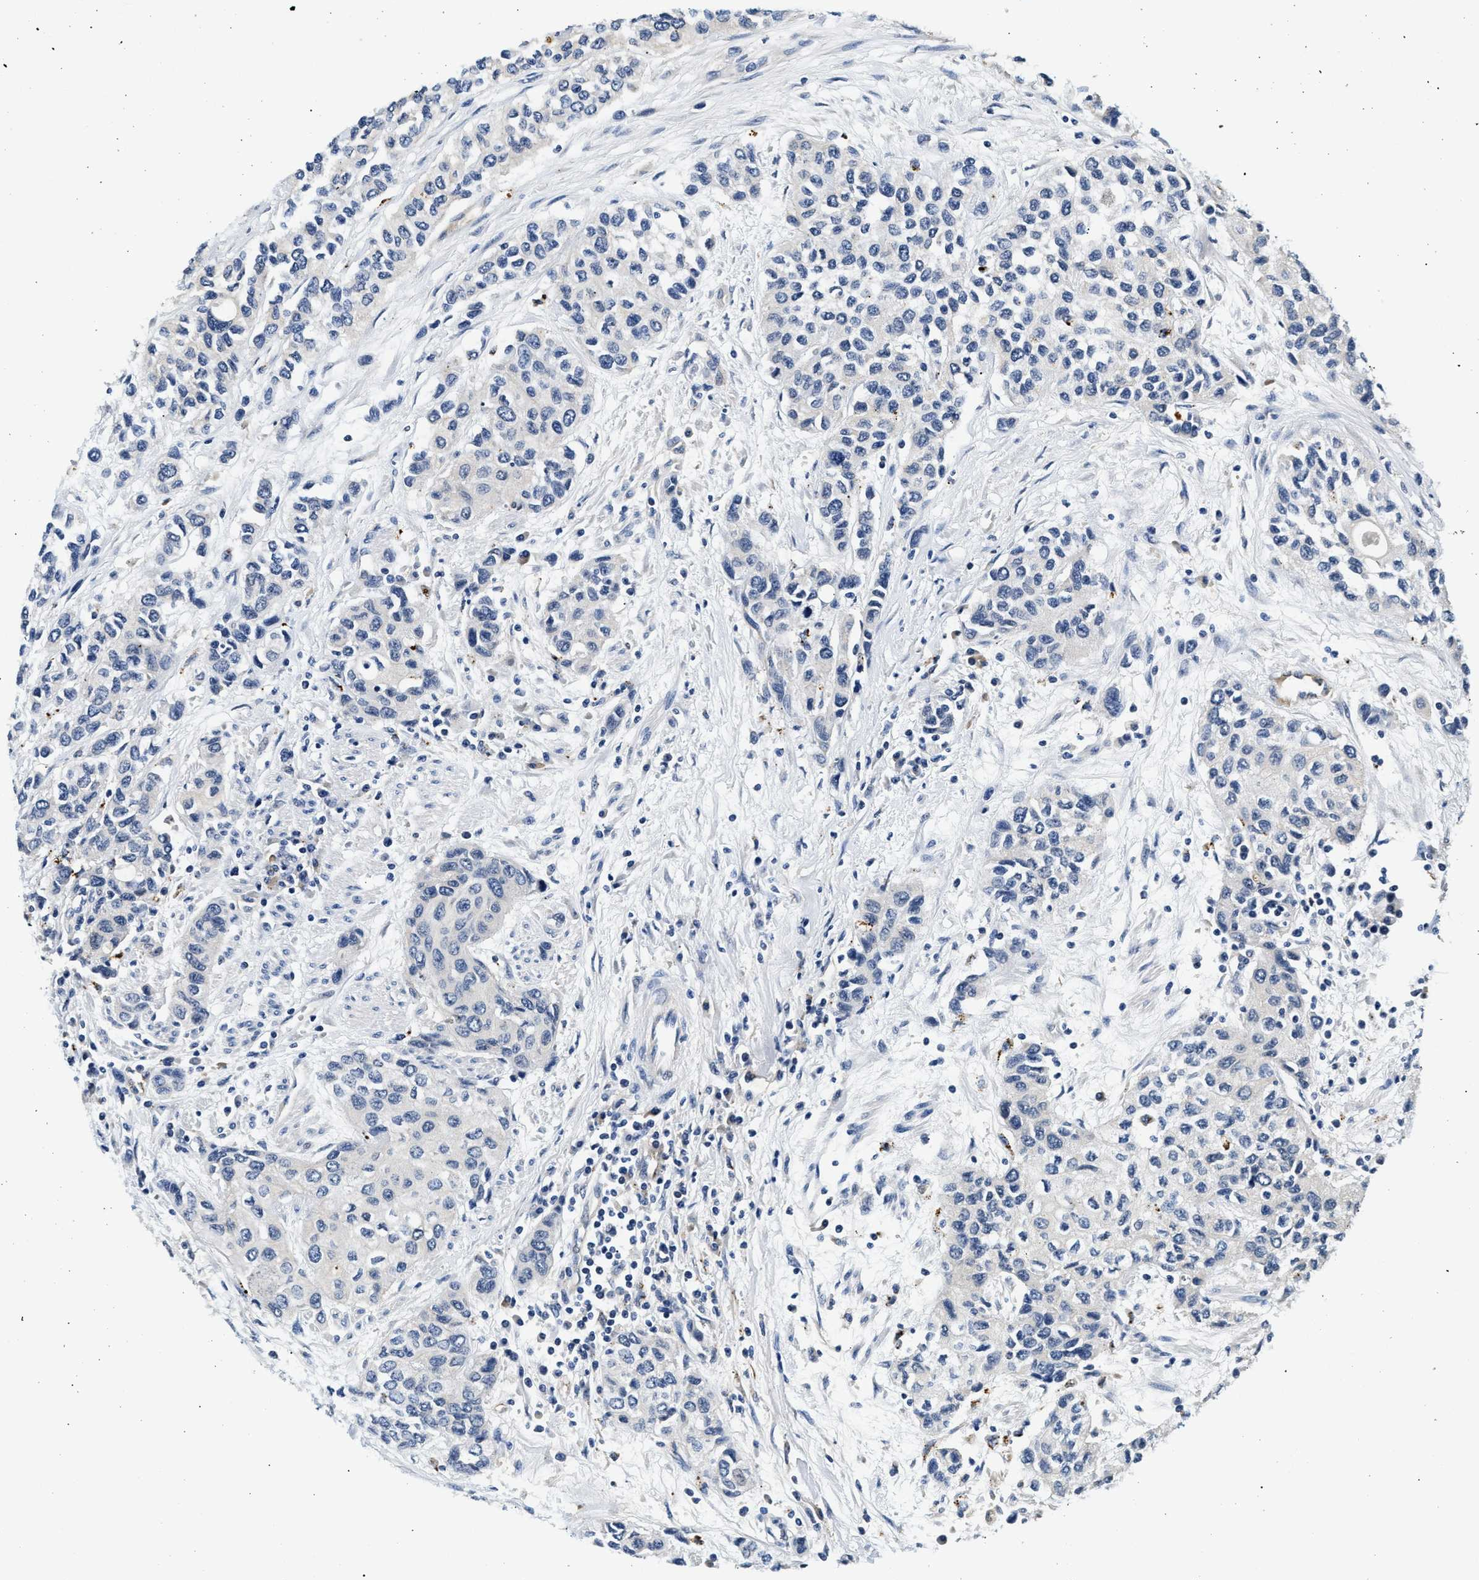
{"staining": {"intensity": "negative", "quantity": "none", "location": "none"}, "tissue": "urothelial cancer", "cell_type": "Tumor cells", "image_type": "cancer", "snomed": [{"axis": "morphology", "description": "Urothelial carcinoma, High grade"}, {"axis": "topography", "description": "Urinary bladder"}], "caption": "A micrograph of human urothelial cancer is negative for staining in tumor cells.", "gene": "MED22", "patient": {"sex": "female", "age": 56}}